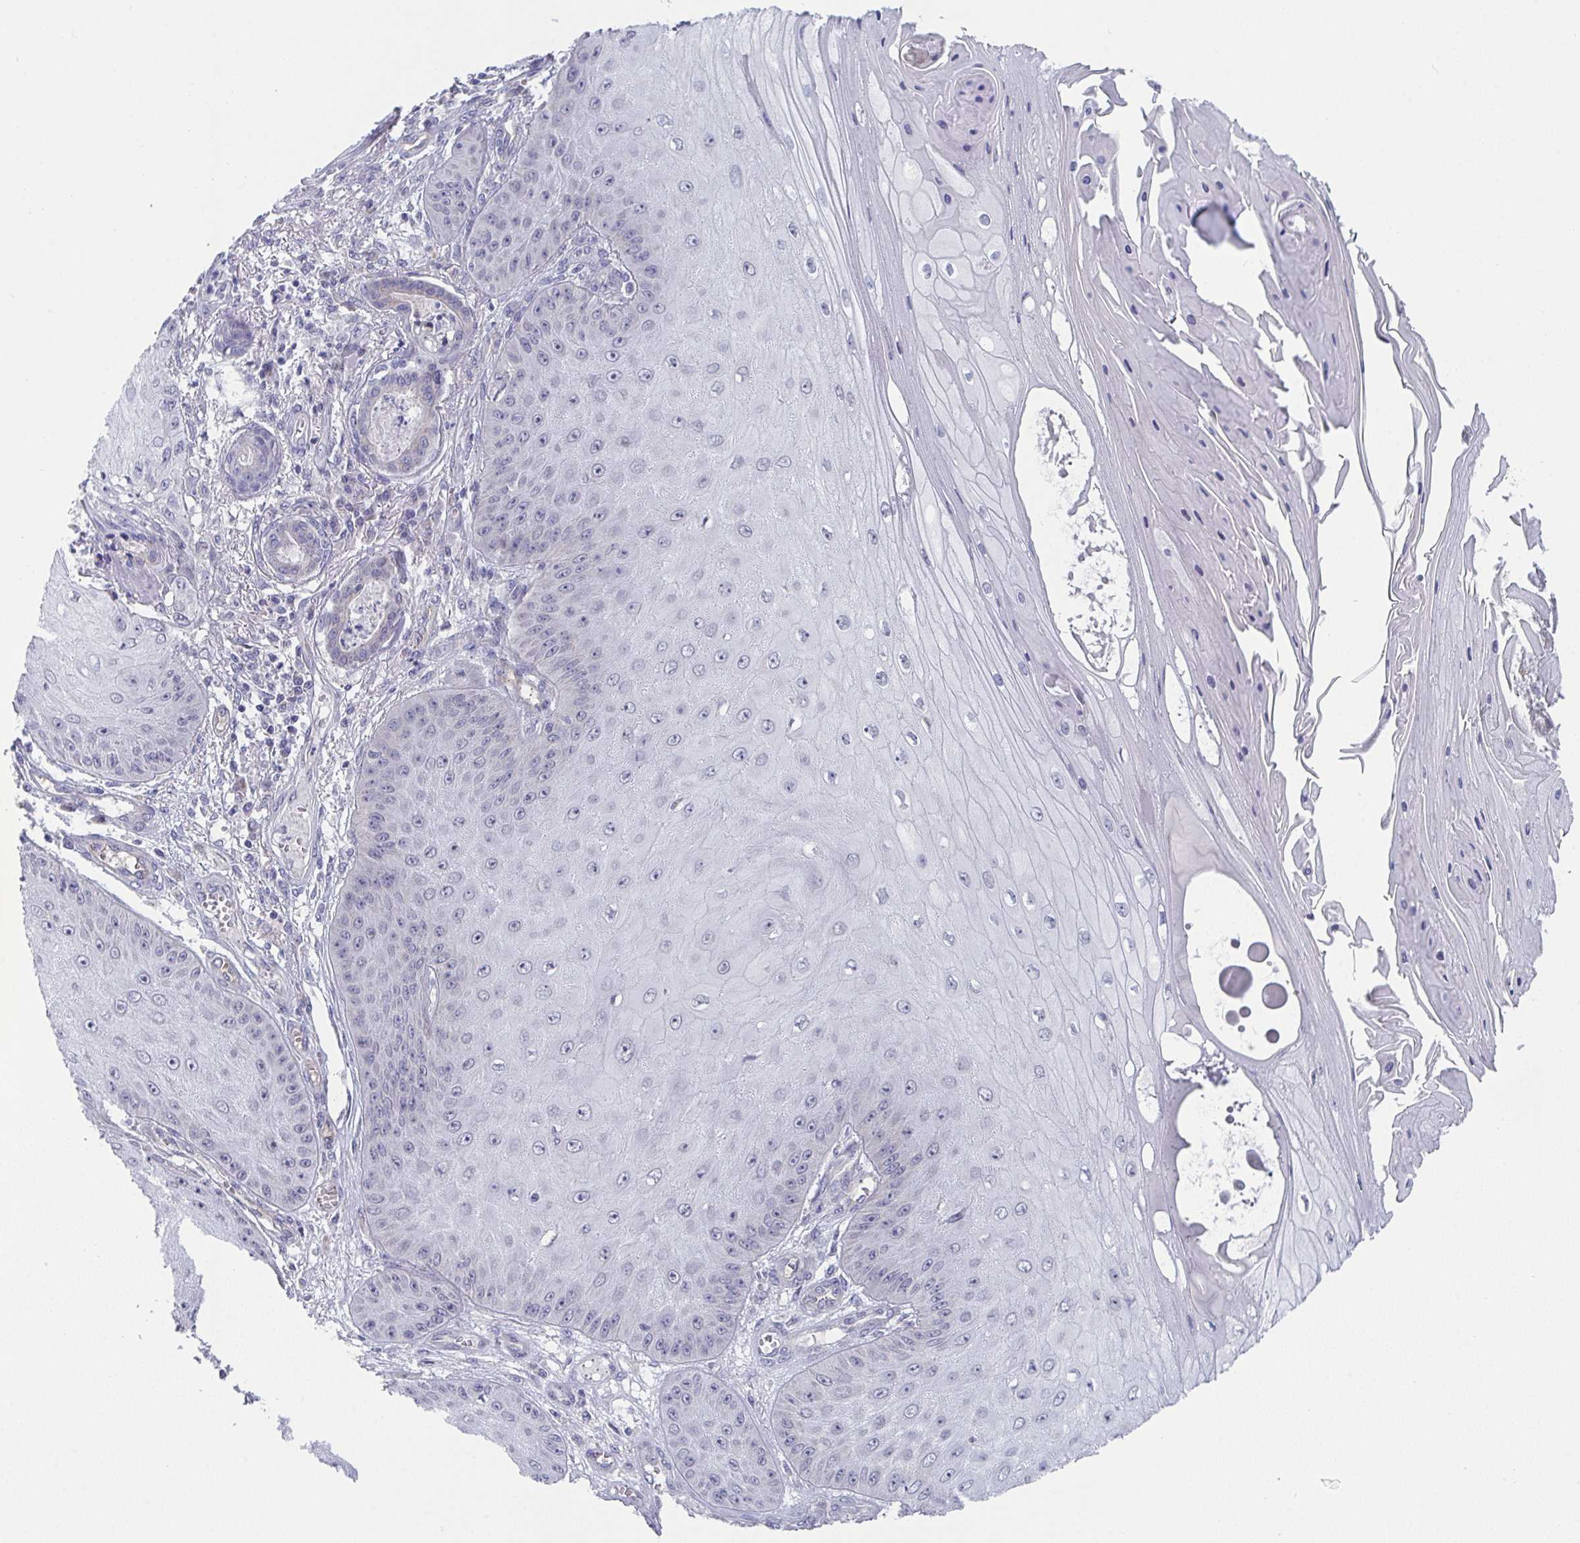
{"staining": {"intensity": "negative", "quantity": "none", "location": "none"}, "tissue": "skin cancer", "cell_type": "Tumor cells", "image_type": "cancer", "snomed": [{"axis": "morphology", "description": "Squamous cell carcinoma, NOS"}, {"axis": "topography", "description": "Skin"}], "caption": "Skin squamous cell carcinoma was stained to show a protein in brown. There is no significant staining in tumor cells.", "gene": "VWDE", "patient": {"sex": "male", "age": 70}}